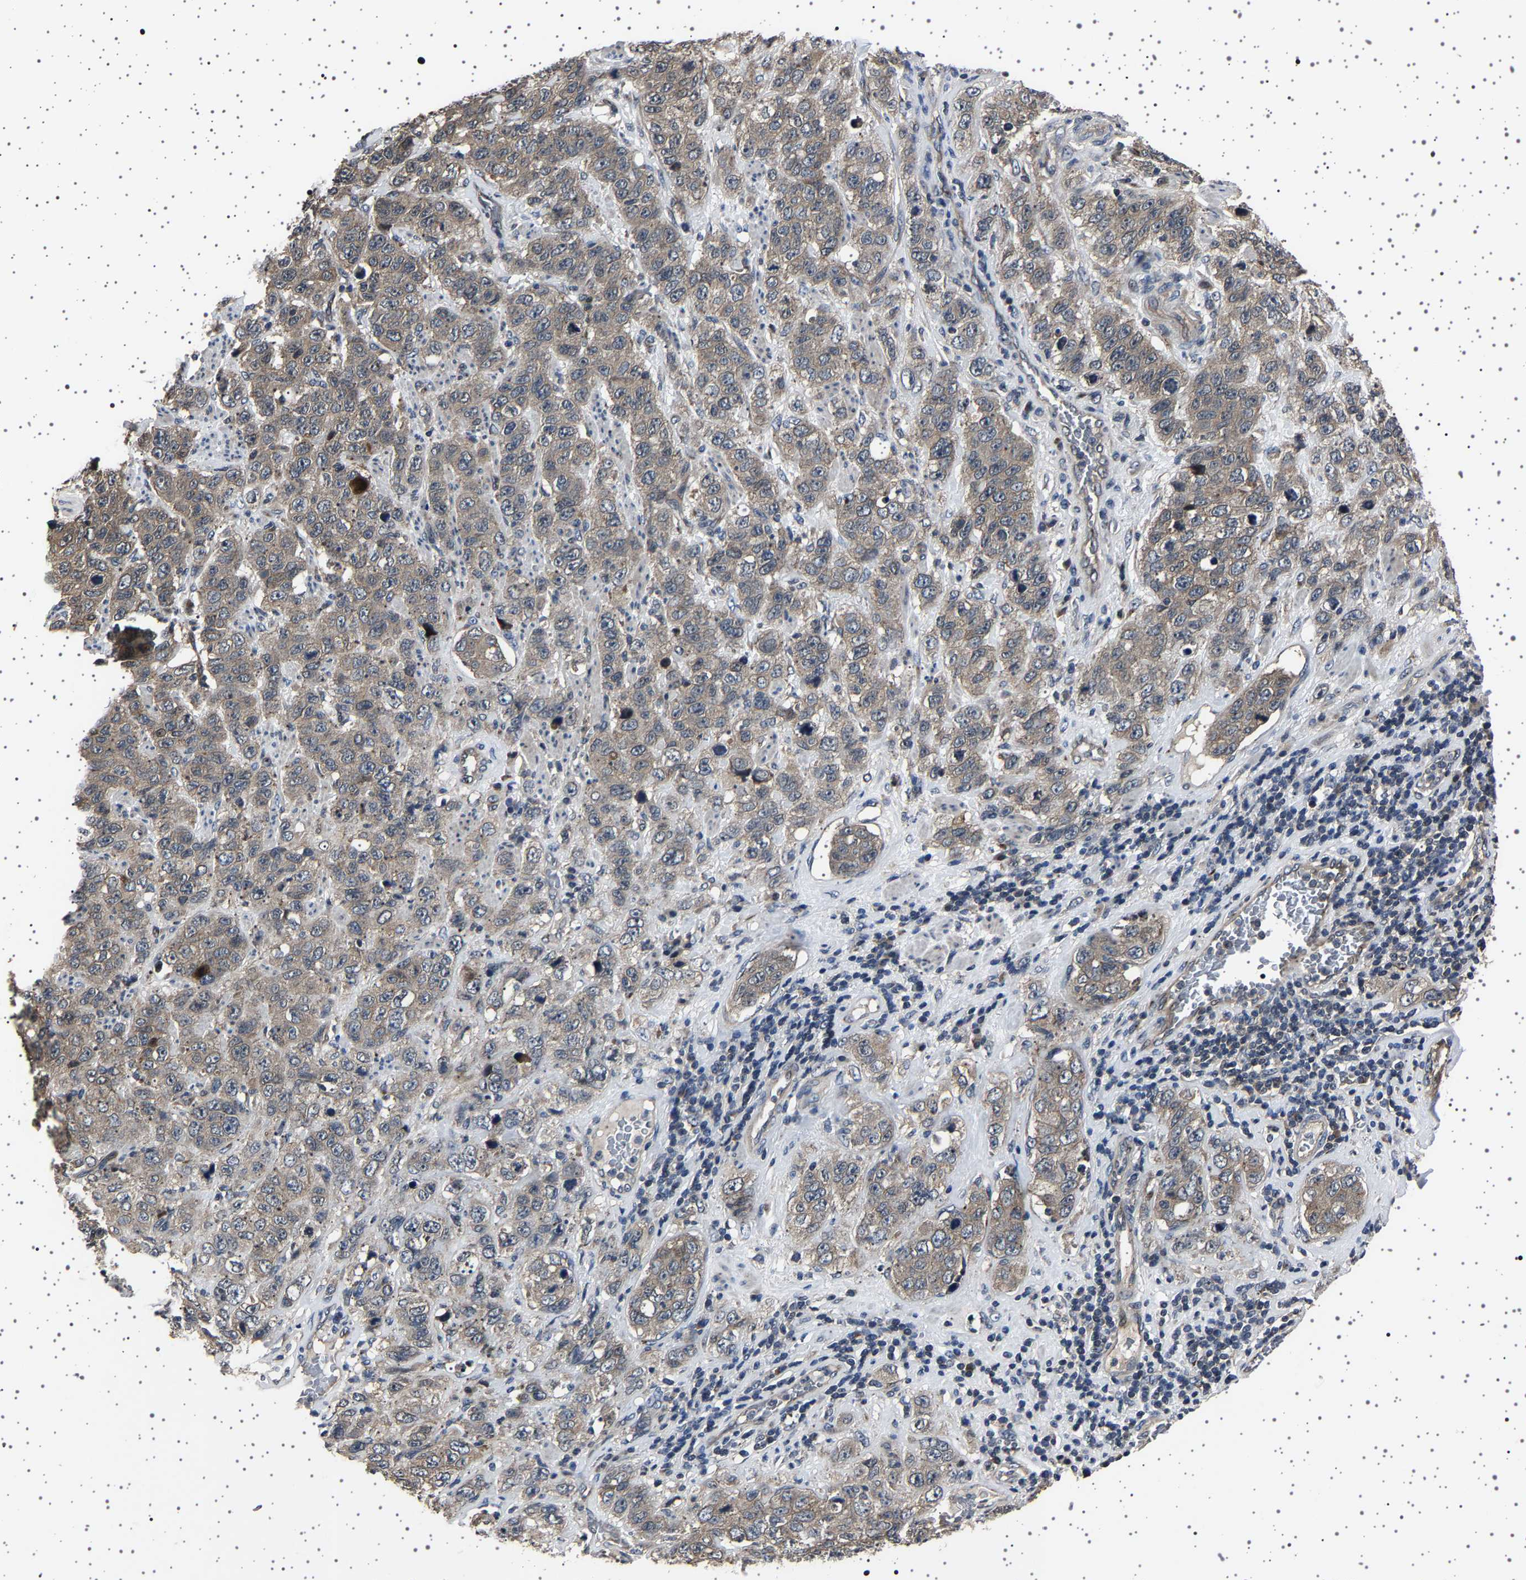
{"staining": {"intensity": "weak", "quantity": ">75%", "location": "cytoplasmic/membranous"}, "tissue": "stomach cancer", "cell_type": "Tumor cells", "image_type": "cancer", "snomed": [{"axis": "morphology", "description": "Adenocarcinoma, NOS"}, {"axis": "topography", "description": "Stomach"}], "caption": "Immunohistochemistry (IHC) of stomach cancer (adenocarcinoma) displays low levels of weak cytoplasmic/membranous positivity in approximately >75% of tumor cells.", "gene": "NCKAP1", "patient": {"sex": "male", "age": 48}}